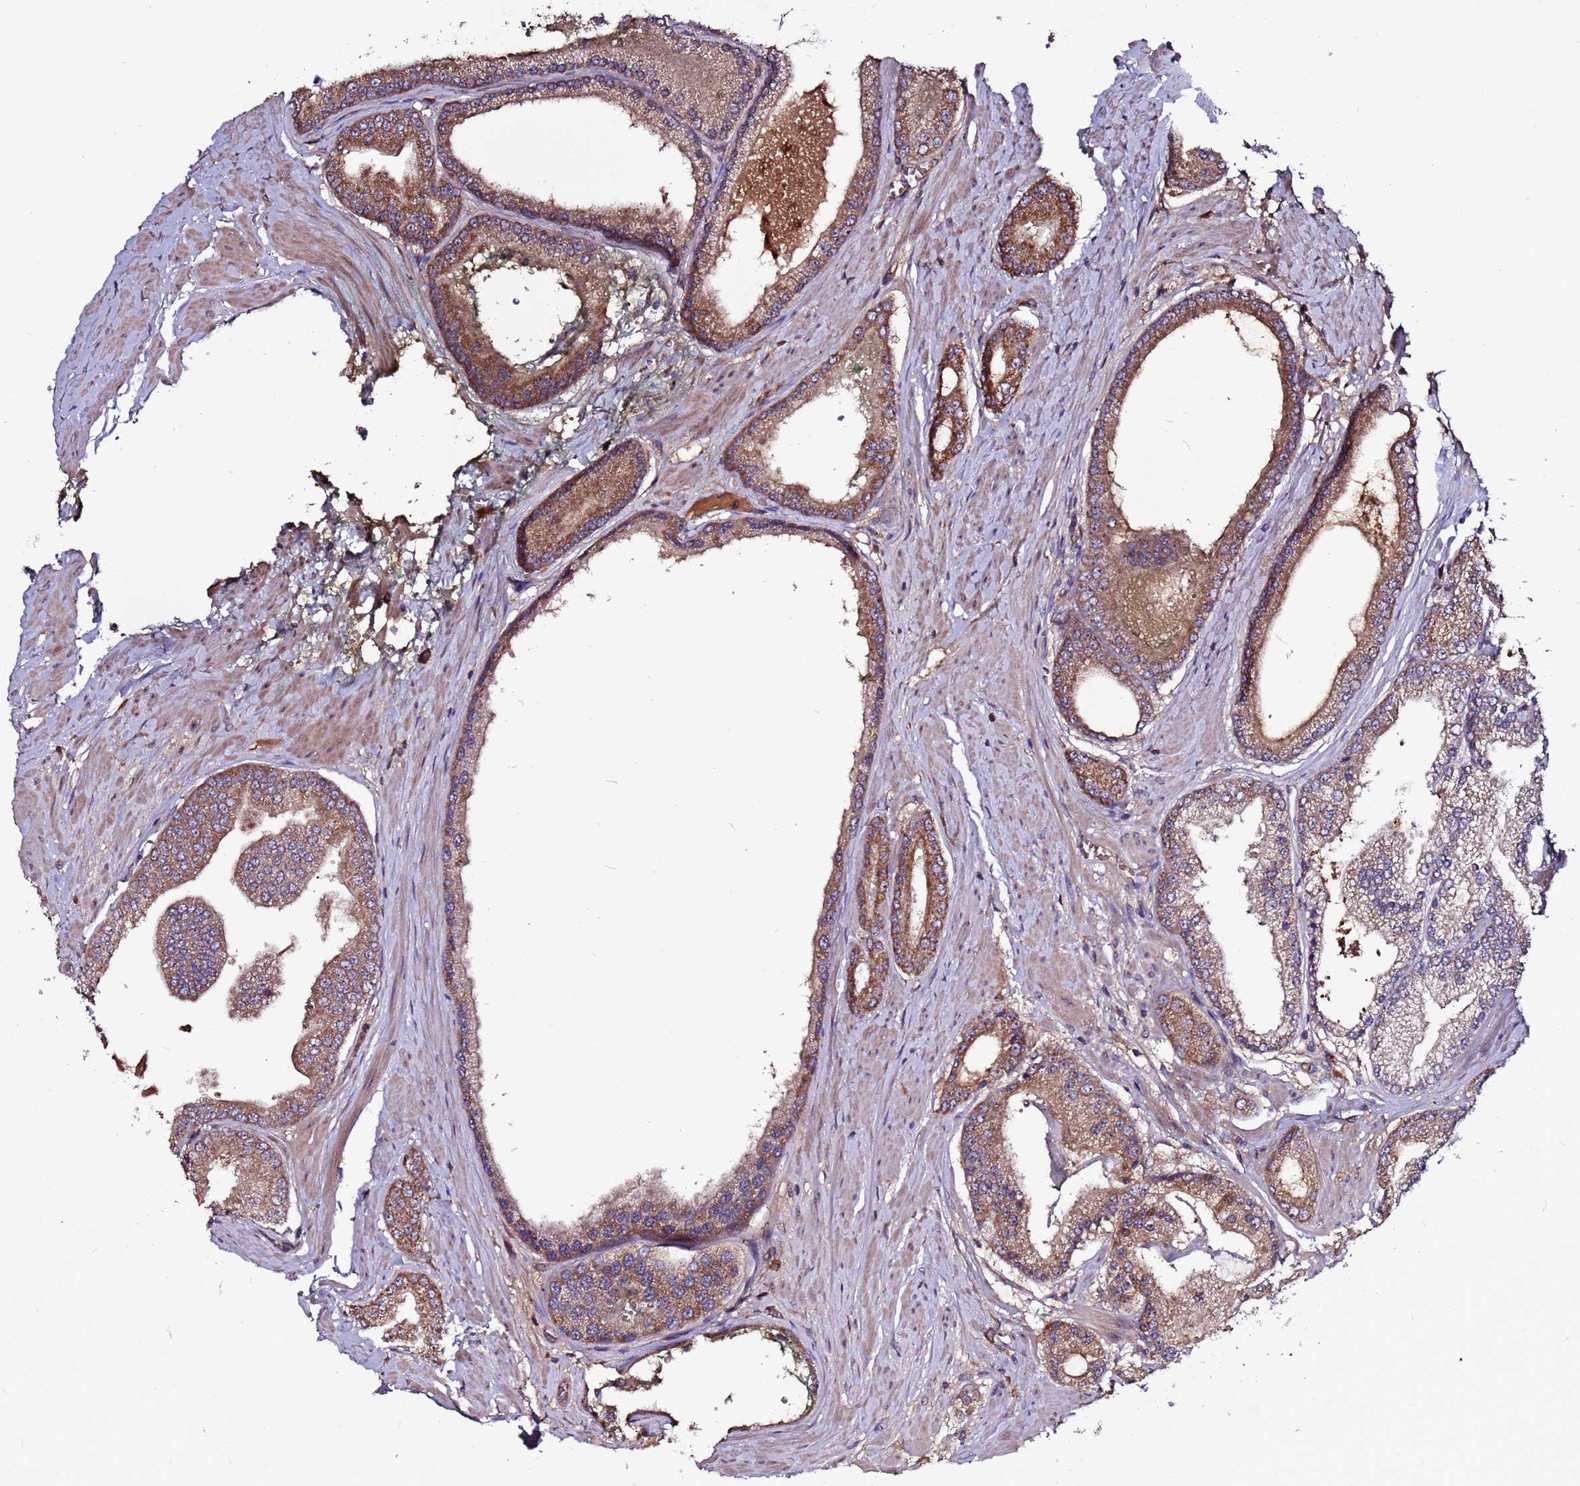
{"staining": {"intensity": "moderate", "quantity": ">75%", "location": "cytoplasmic/membranous"}, "tissue": "prostate cancer", "cell_type": "Tumor cells", "image_type": "cancer", "snomed": [{"axis": "morphology", "description": "Adenocarcinoma, High grade"}, {"axis": "topography", "description": "Prostate"}], "caption": "DAB (3,3'-diaminobenzidine) immunohistochemical staining of prostate cancer (high-grade adenocarcinoma) exhibits moderate cytoplasmic/membranous protein staining in approximately >75% of tumor cells. Using DAB (brown) and hematoxylin (blue) stains, captured at high magnification using brightfield microscopy.", "gene": "RPS15A", "patient": {"sex": "male", "age": 59}}